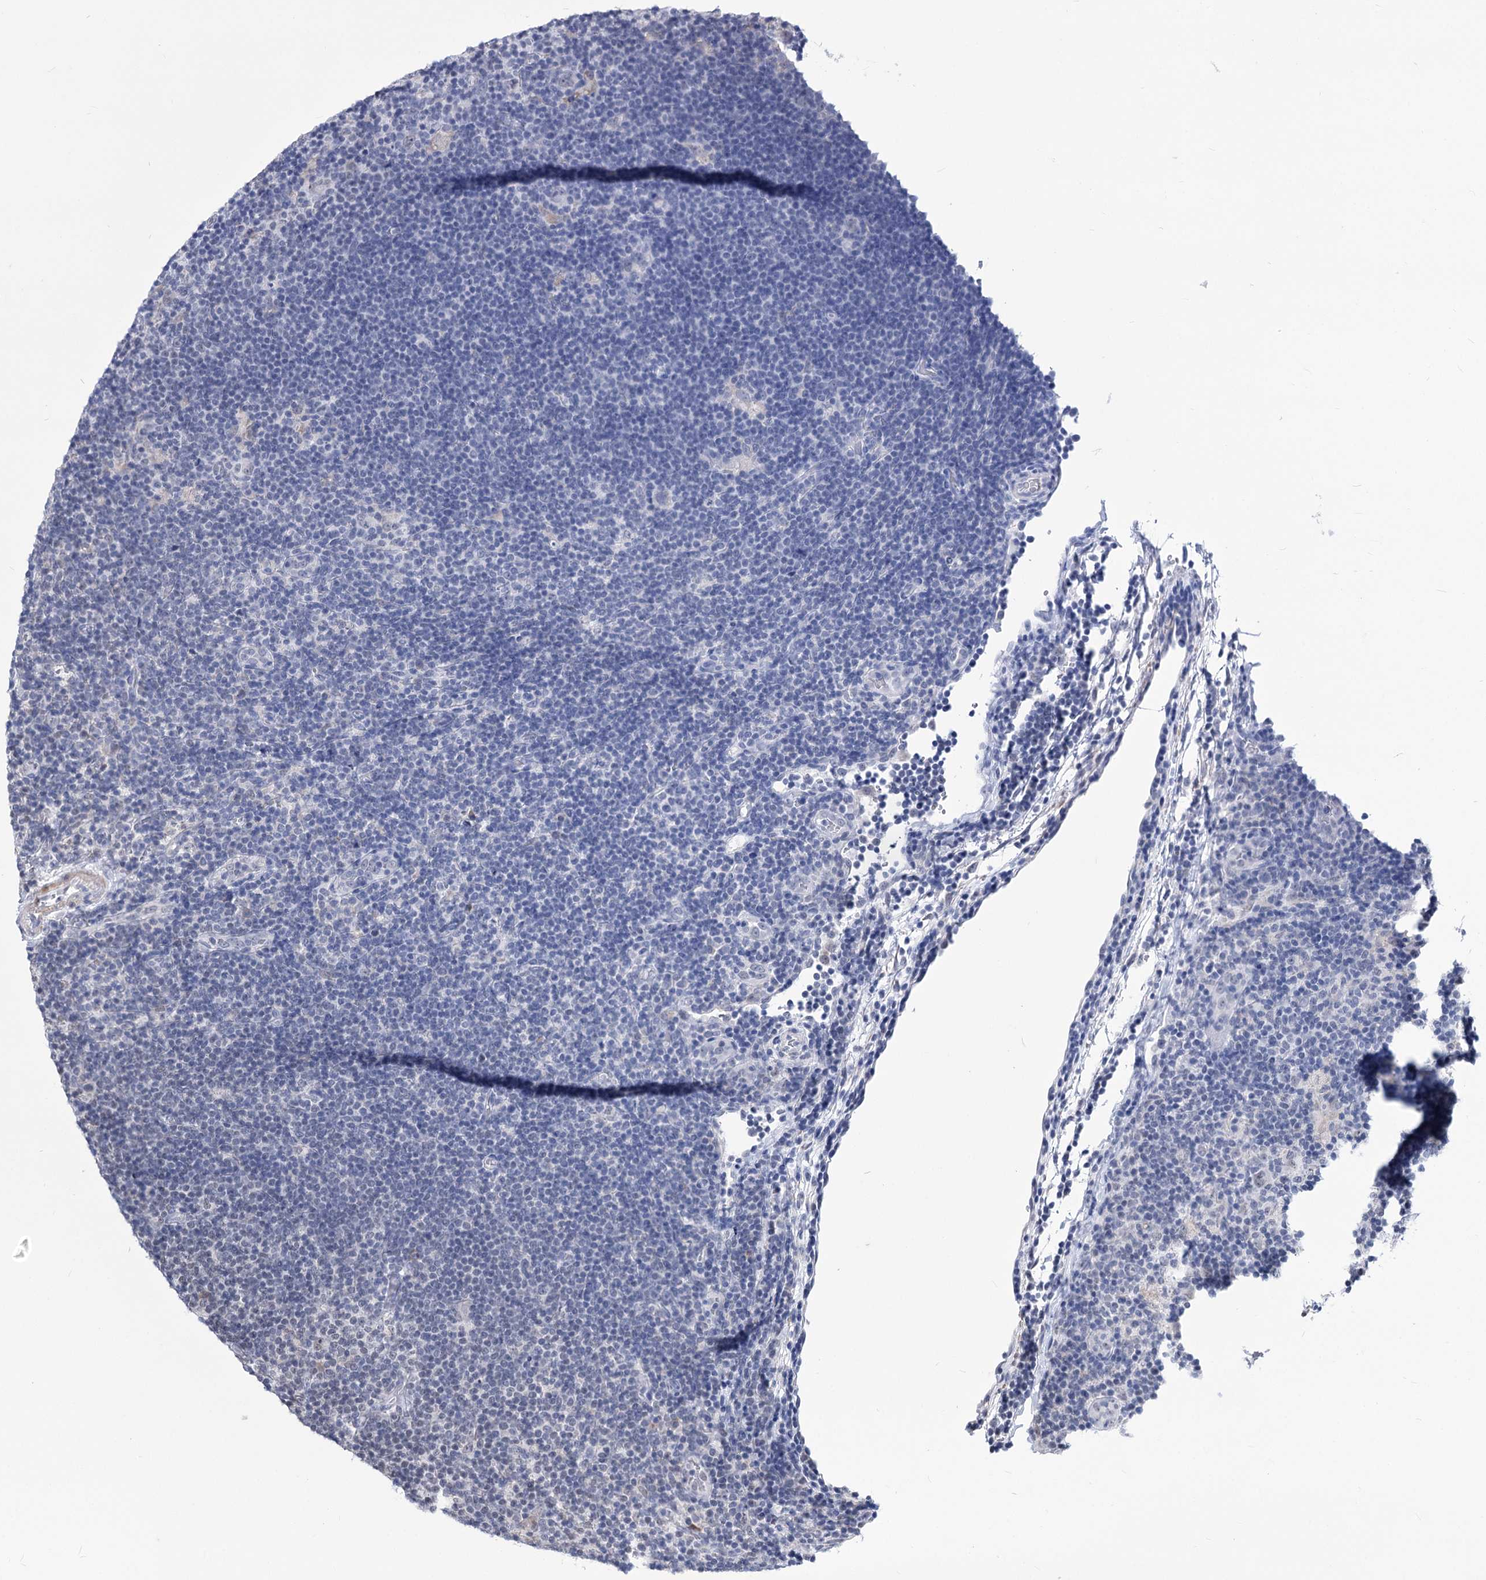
{"staining": {"intensity": "negative", "quantity": "none", "location": "none"}, "tissue": "lymphoma", "cell_type": "Tumor cells", "image_type": "cancer", "snomed": [{"axis": "morphology", "description": "Hodgkin's disease, NOS"}, {"axis": "topography", "description": "Lymph node"}], "caption": "Lymphoma was stained to show a protein in brown. There is no significant positivity in tumor cells.", "gene": "PPRC1", "patient": {"sex": "female", "age": 57}}